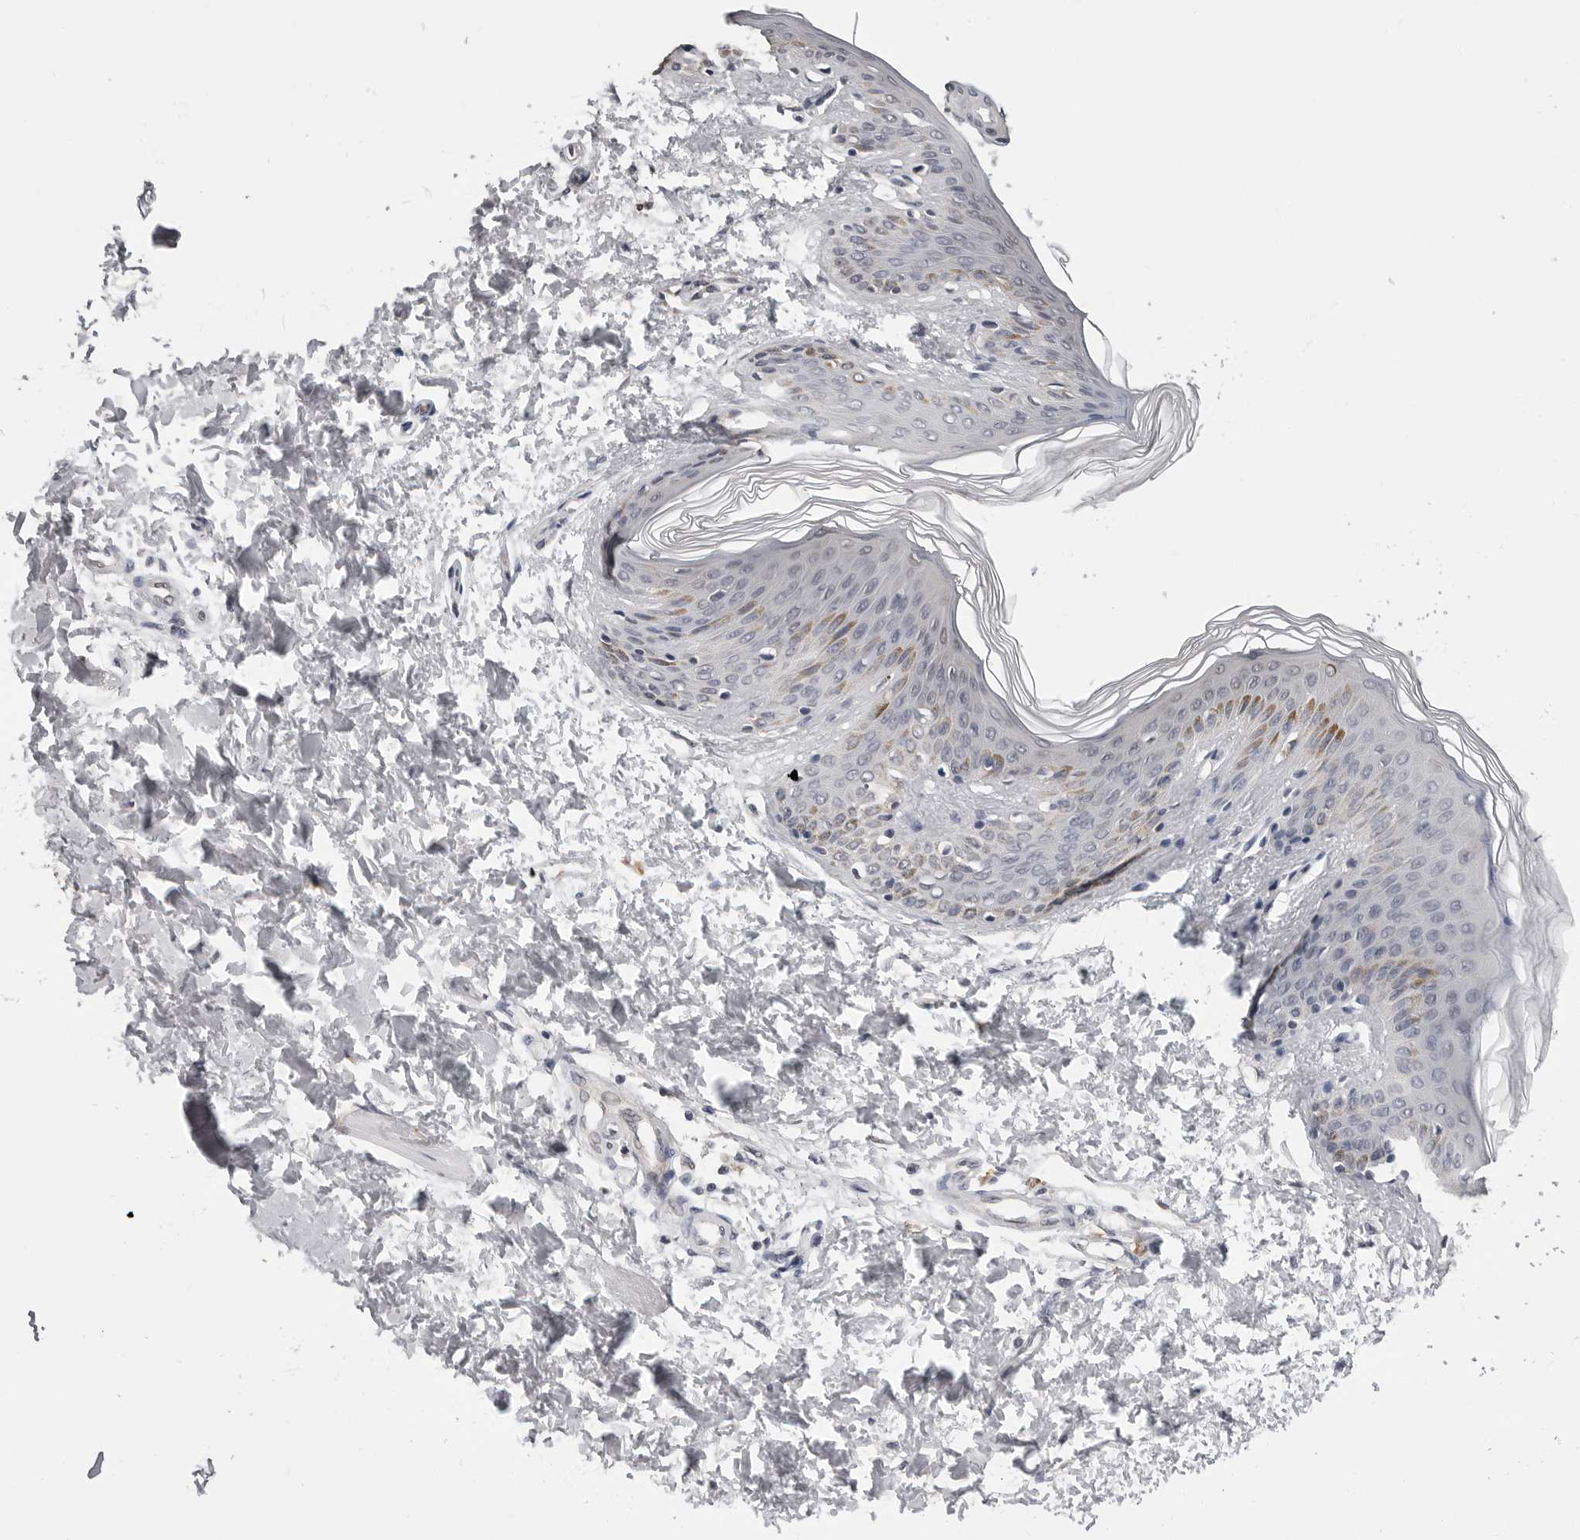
{"staining": {"intensity": "negative", "quantity": "none", "location": "none"}, "tissue": "skin", "cell_type": "Fibroblasts", "image_type": "normal", "snomed": [{"axis": "morphology", "description": "Normal tissue, NOS"}, {"axis": "morphology", "description": "Neoplasm, benign, NOS"}, {"axis": "topography", "description": "Skin"}, {"axis": "topography", "description": "Soft tissue"}], "caption": "There is no significant staining in fibroblasts of skin. The staining is performed using DAB (3,3'-diaminobenzidine) brown chromogen with nuclei counter-stained in using hematoxylin.", "gene": "TRMT13", "patient": {"sex": "male", "age": 26}}